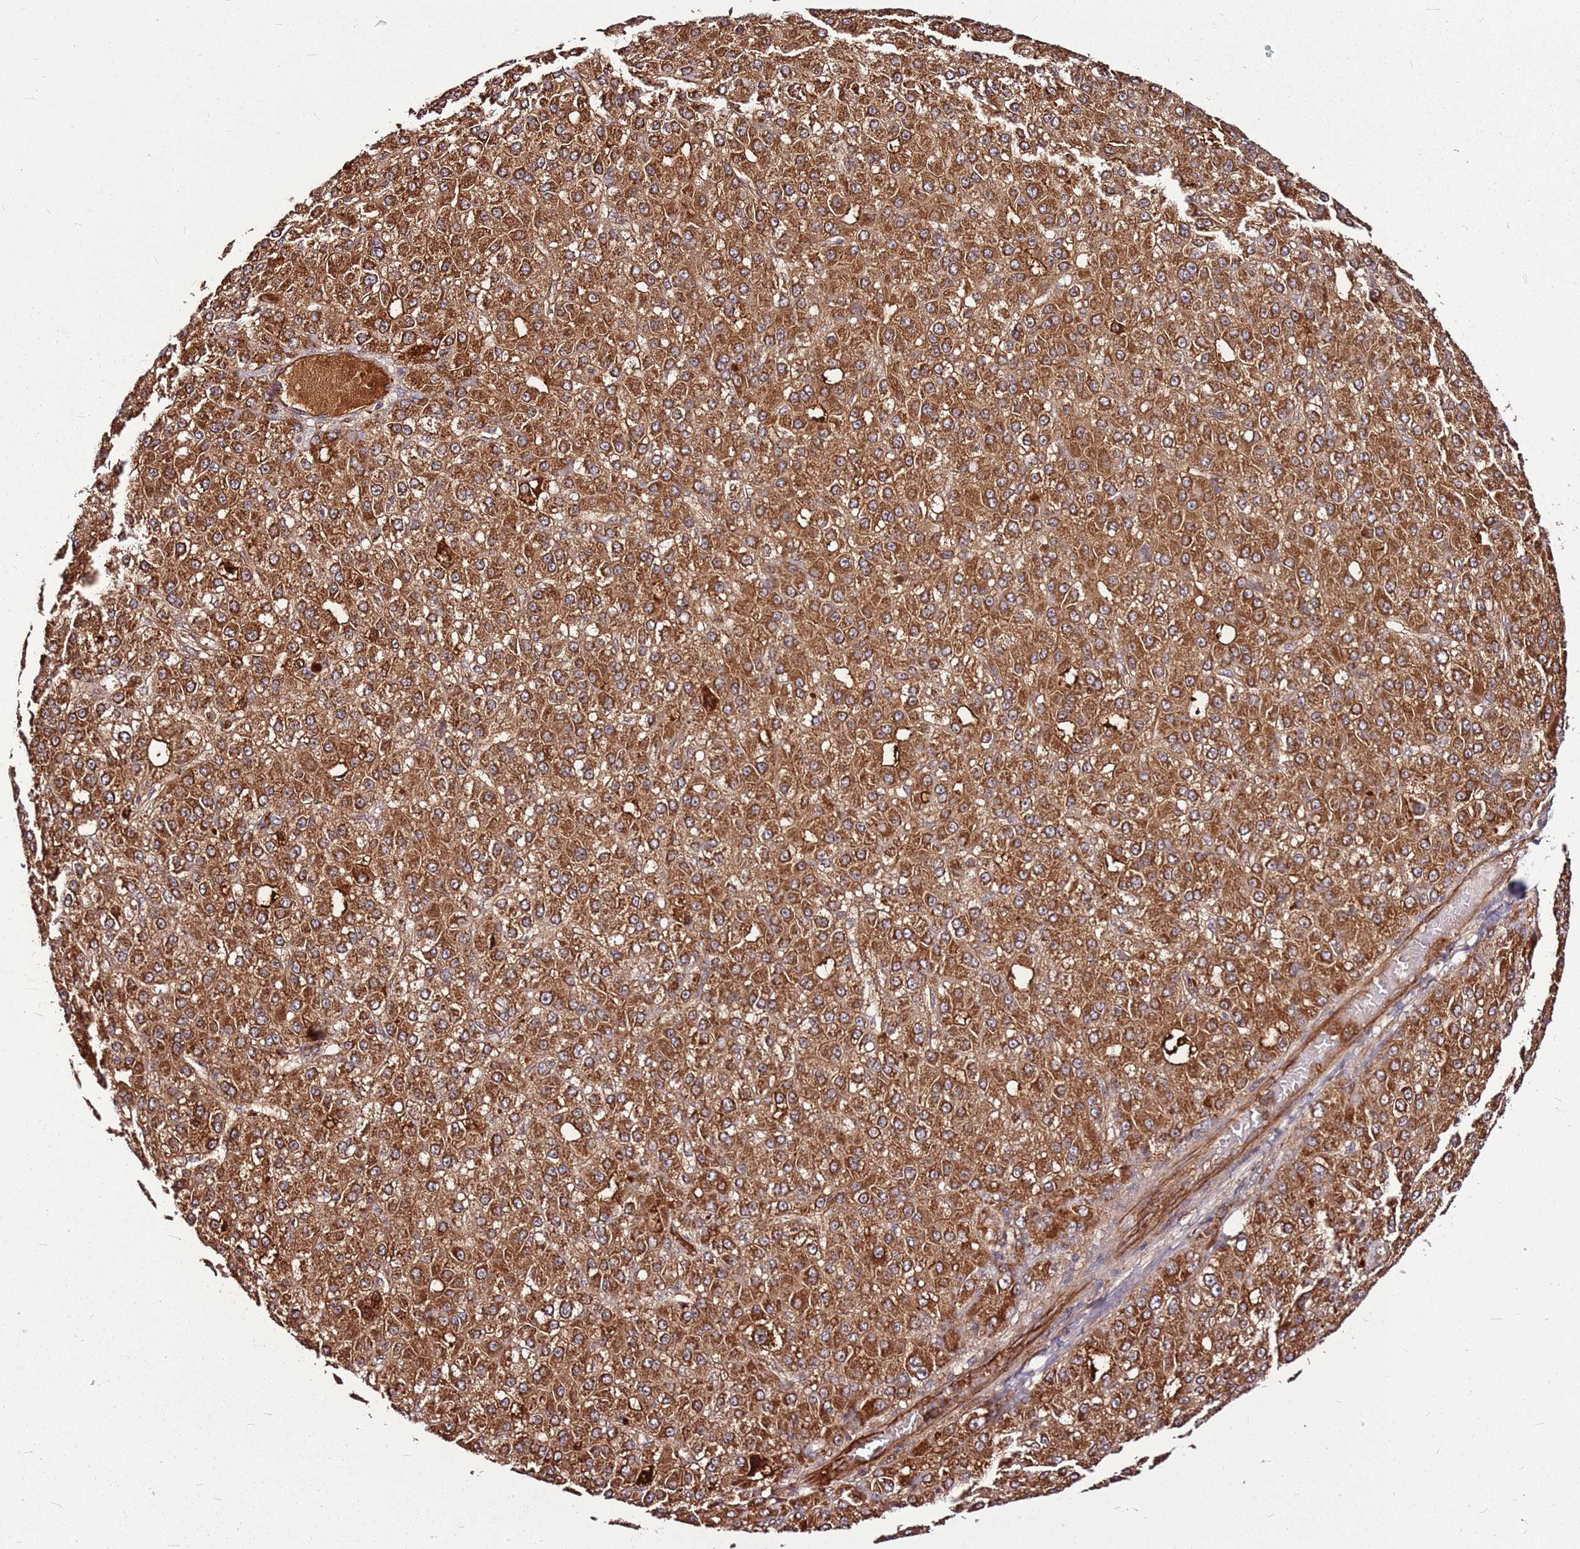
{"staining": {"intensity": "strong", "quantity": ">75%", "location": "cytoplasmic/membranous"}, "tissue": "liver cancer", "cell_type": "Tumor cells", "image_type": "cancer", "snomed": [{"axis": "morphology", "description": "Carcinoma, Hepatocellular, NOS"}, {"axis": "topography", "description": "Liver"}], "caption": "The image demonstrates immunohistochemical staining of liver cancer. There is strong cytoplasmic/membranous positivity is seen in about >75% of tumor cells. (DAB (3,3'-diaminobenzidine) IHC, brown staining for protein, blue staining for nuclei).", "gene": "LYPLAL1", "patient": {"sex": "male", "age": 67}}